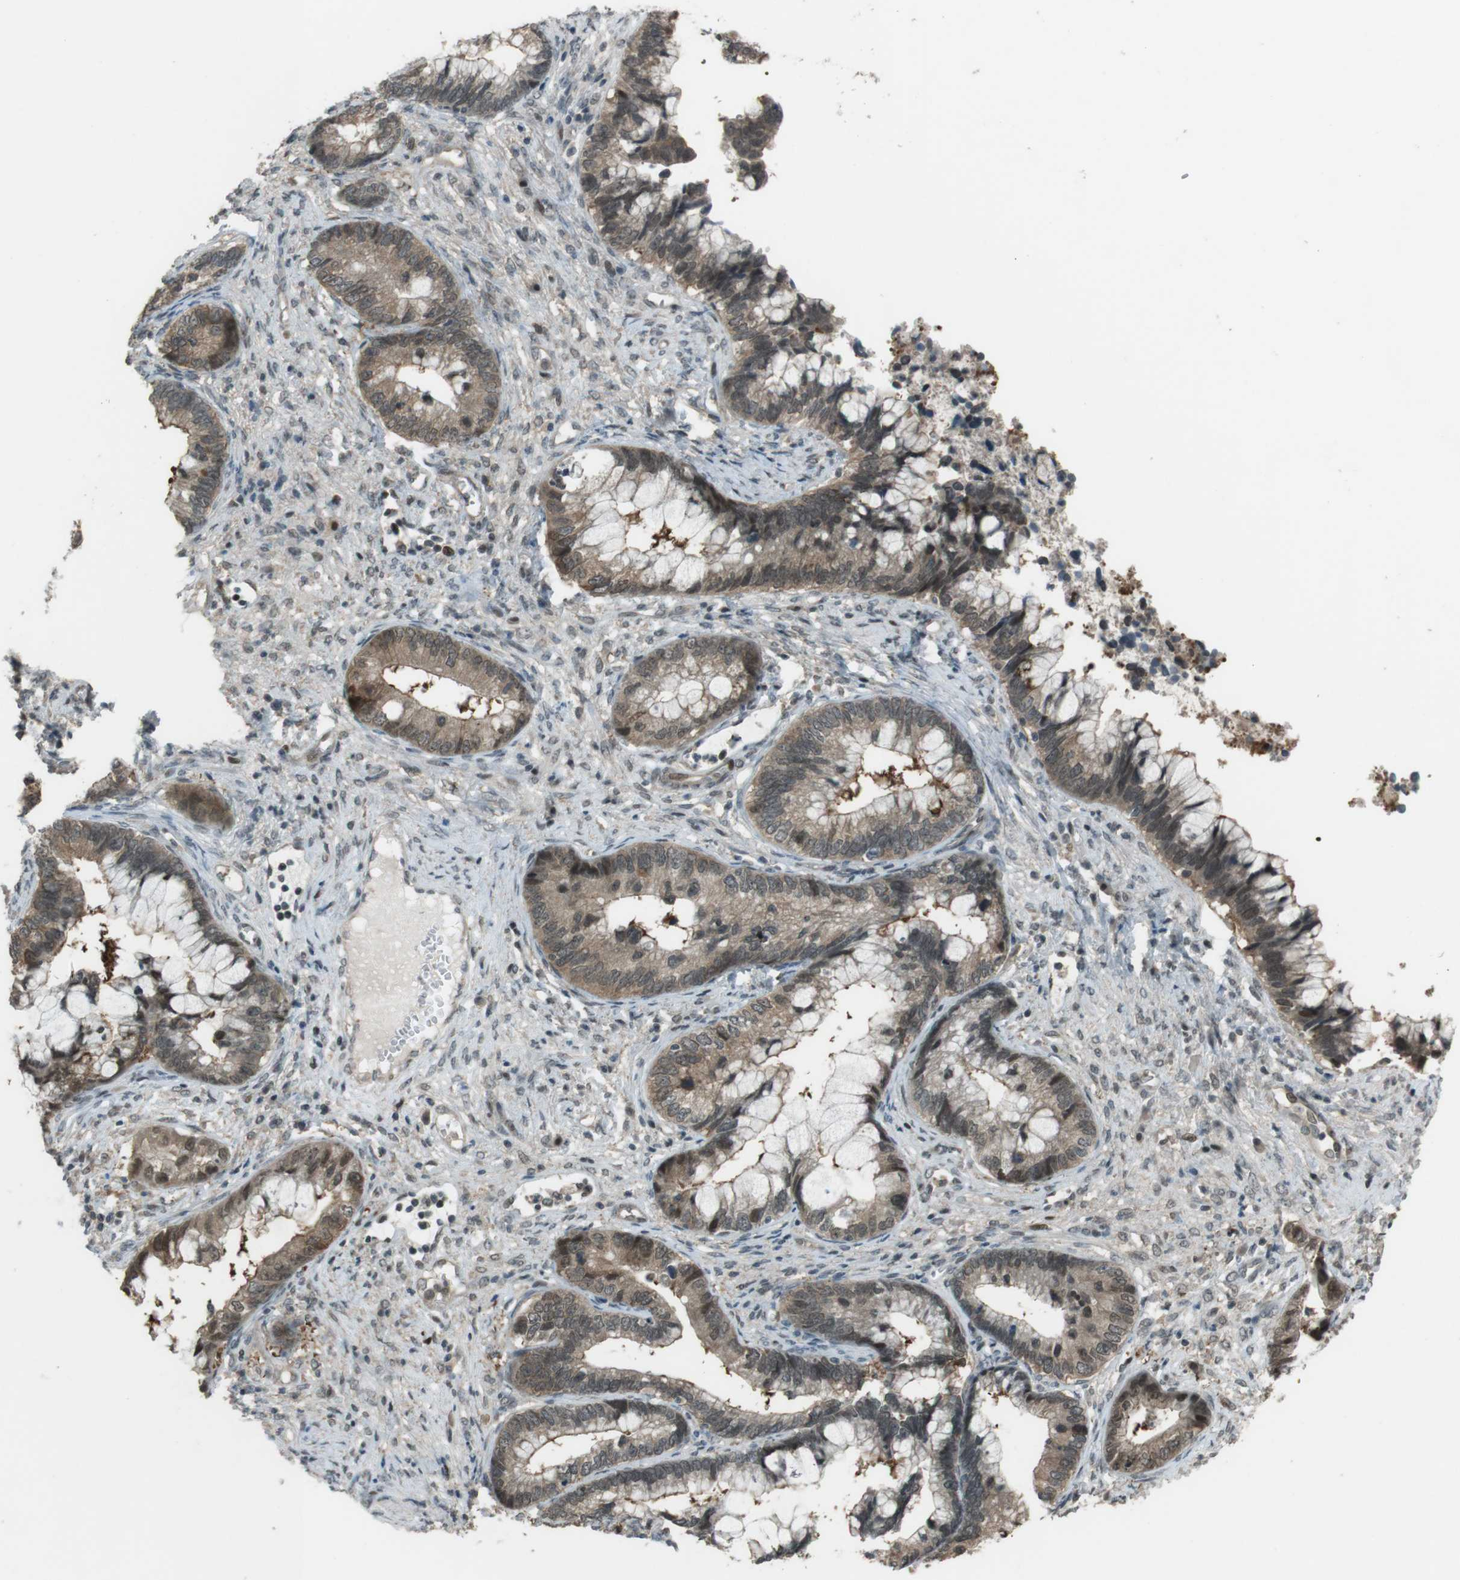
{"staining": {"intensity": "weak", "quantity": ">75%", "location": "cytoplasmic/membranous,nuclear"}, "tissue": "cervical cancer", "cell_type": "Tumor cells", "image_type": "cancer", "snomed": [{"axis": "morphology", "description": "Adenocarcinoma, NOS"}, {"axis": "topography", "description": "Cervix"}], "caption": "Cervical cancer (adenocarcinoma) stained for a protein demonstrates weak cytoplasmic/membranous and nuclear positivity in tumor cells.", "gene": "SLITRK5", "patient": {"sex": "female", "age": 44}}